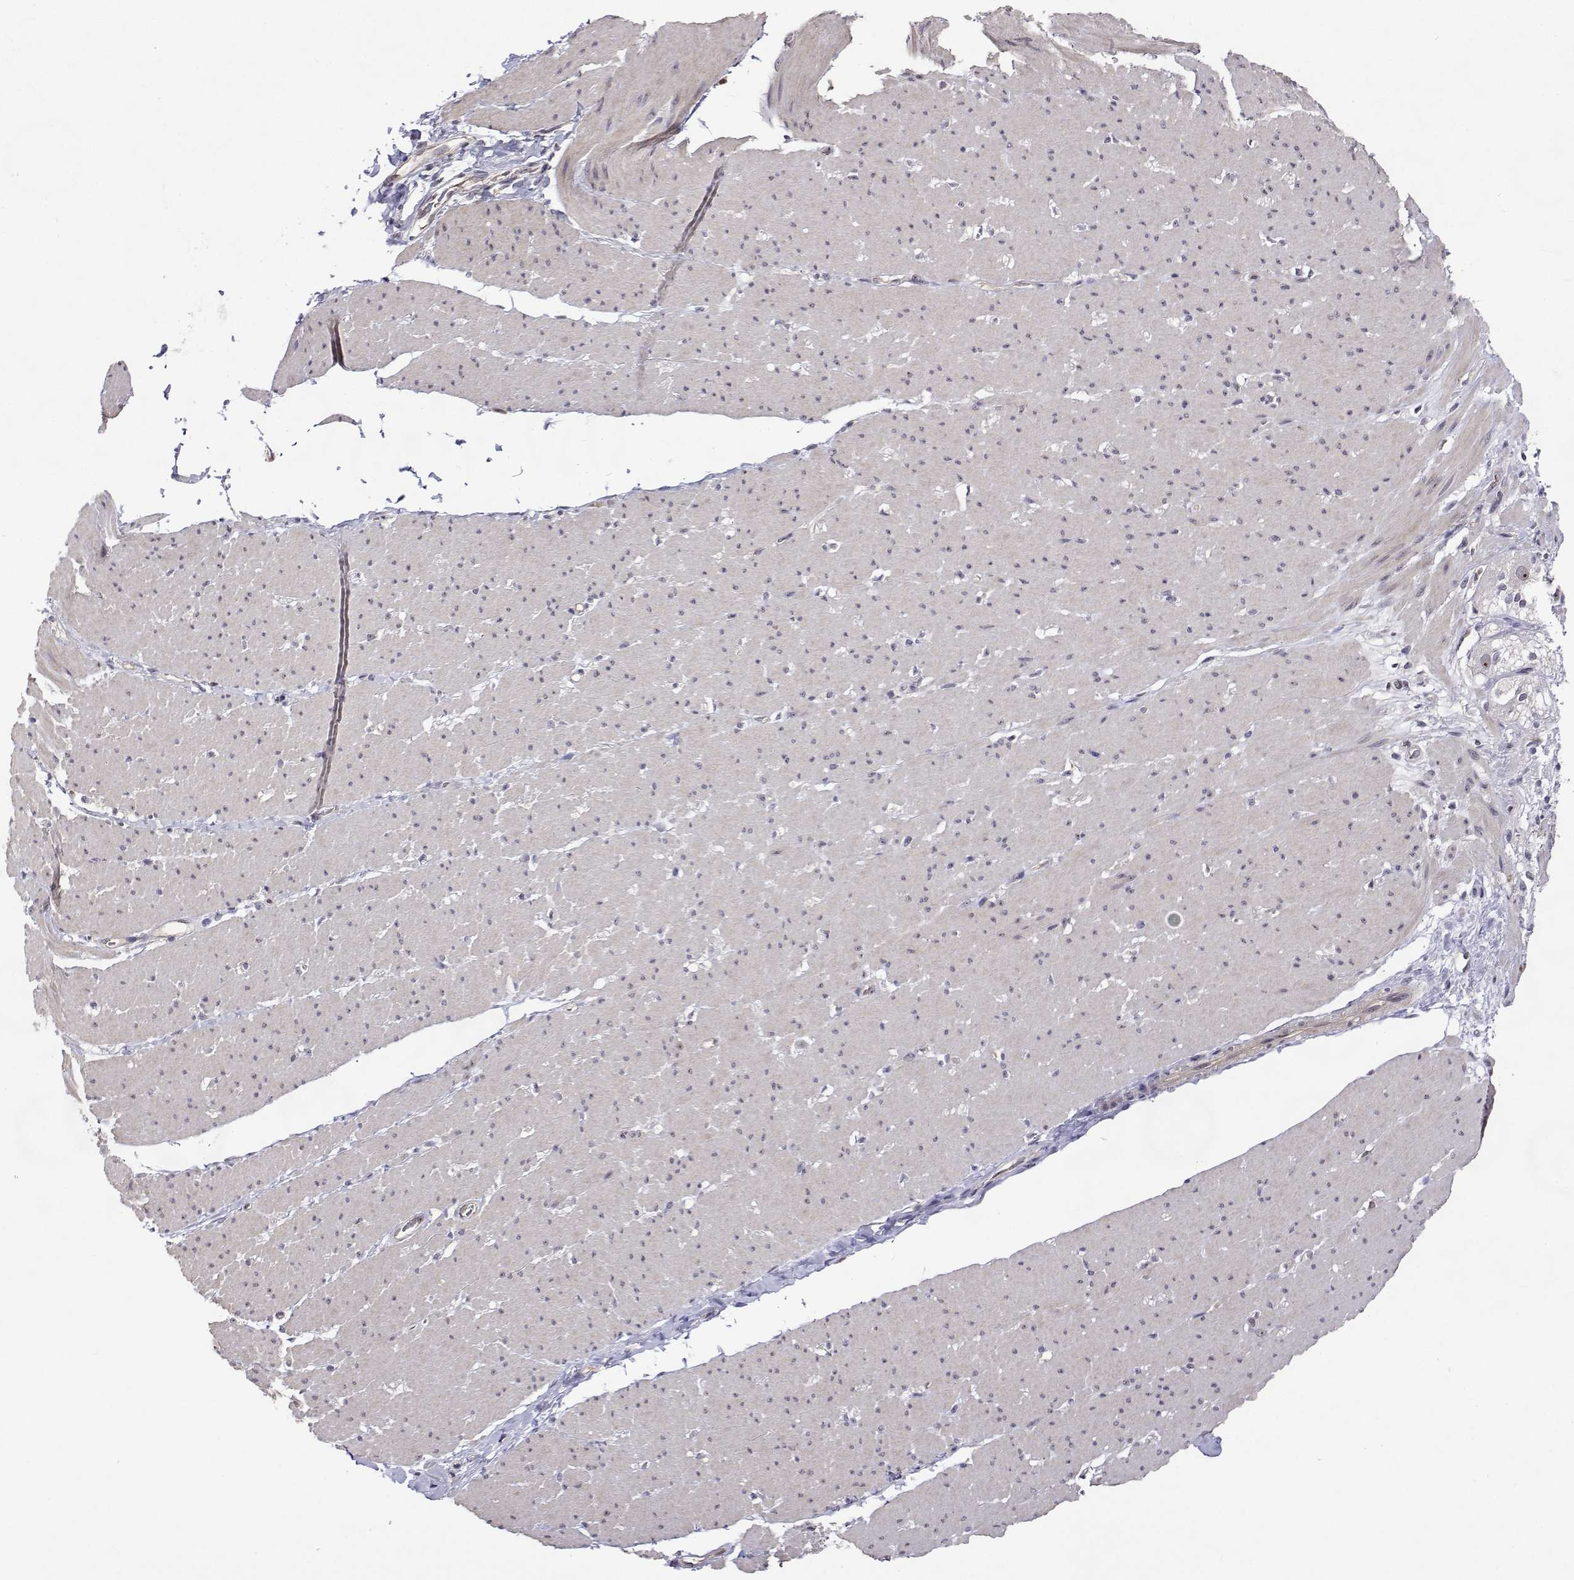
{"staining": {"intensity": "weak", "quantity": "25%-75%", "location": "nuclear"}, "tissue": "smooth muscle", "cell_type": "Smooth muscle cells", "image_type": "normal", "snomed": [{"axis": "morphology", "description": "Normal tissue, NOS"}, {"axis": "topography", "description": "Smooth muscle"}, {"axis": "topography", "description": "Rectum"}], "caption": "Unremarkable smooth muscle shows weak nuclear expression in approximately 25%-75% of smooth muscle cells.", "gene": "NHP2", "patient": {"sex": "male", "age": 53}}